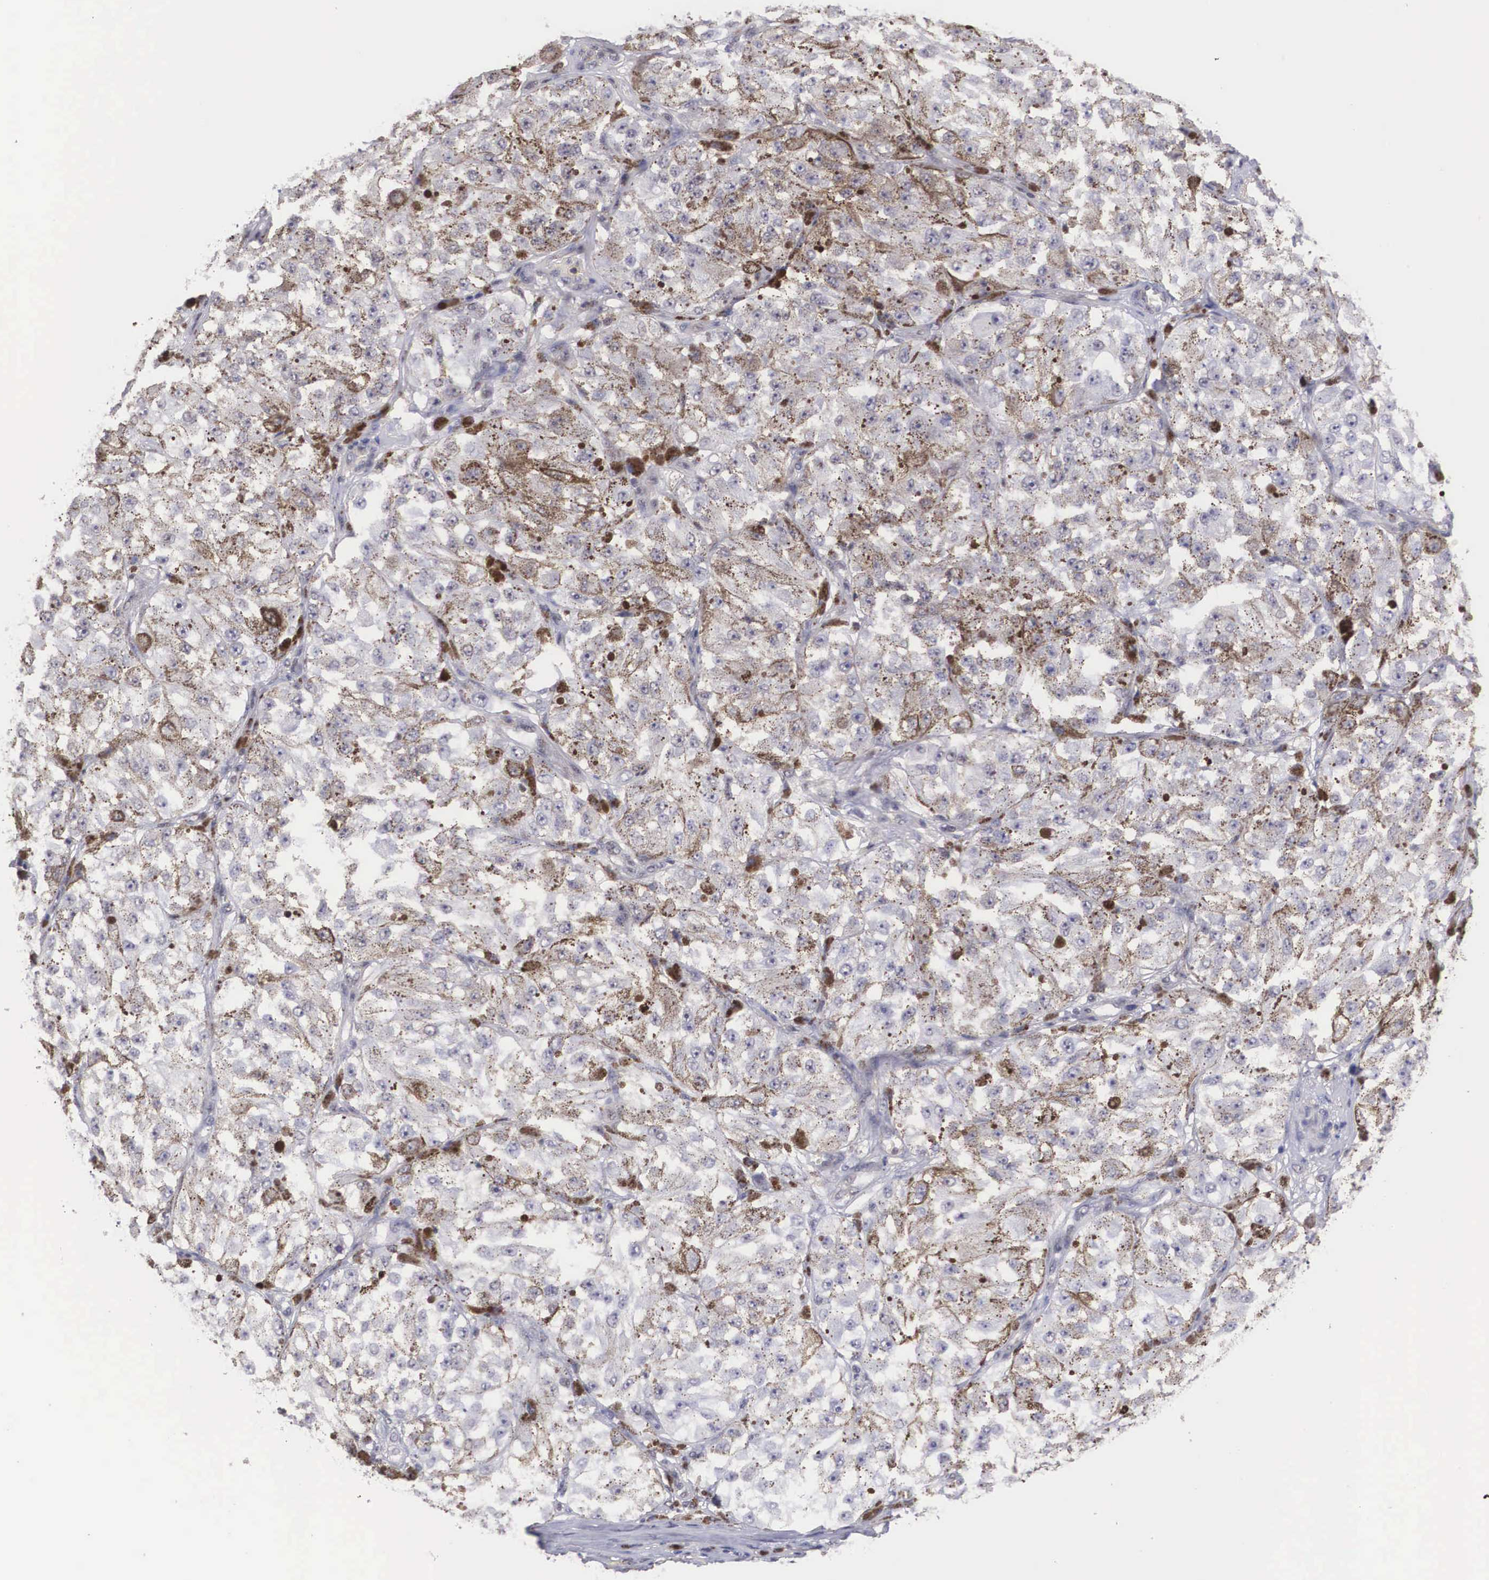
{"staining": {"intensity": "weak", "quantity": "25%-75%", "location": "cytoplasmic/membranous"}, "tissue": "melanoma", "cell_type": "Tumor cells", "image_type": "cancer", "snomed": [{"axis": "morphology", "description": "Malignant melanoma, NOS"}, {"axis": "topography", "description": "Skin"}], "caption": "Immunohistochemical staining of melanoma exhibits weak cytoplasmic/membranous protein expression in about 25%-75% of tumor cells.", "gene": "NR4A2", "patient": {"sex": "male", "age": 67}}